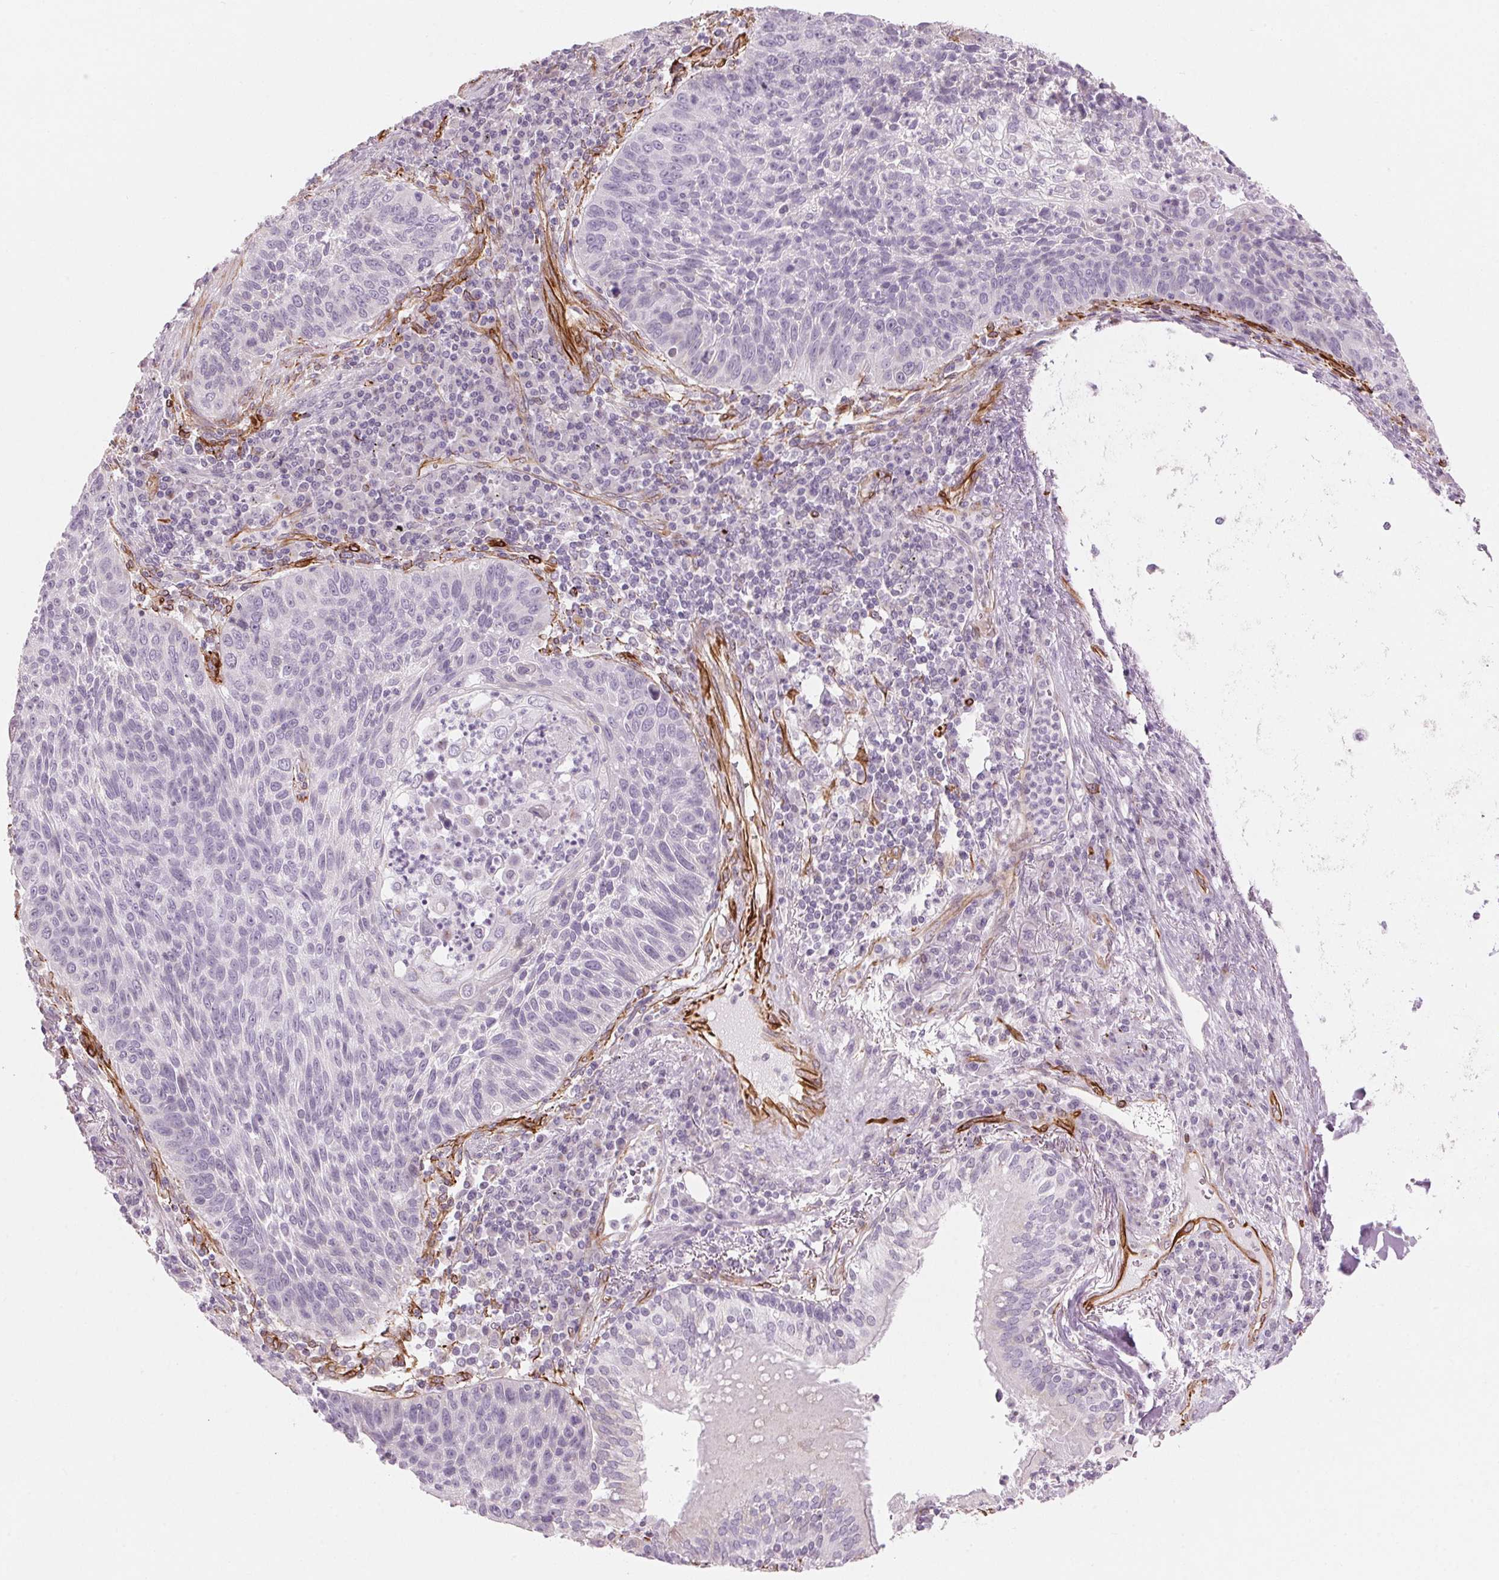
{"staining": {"intensity": "negative", "quantity": "none", "location": "none"}, "tissue": "lung cancer", "cell_type": "Tumor cells", "image_type": "cancer", "snomed": [{"axis": "morphology", "description": "Squamous cell carcinoma, NOS"}, {"axis": "morphology", "description": "Squamous cell carcinoma, metastatic, NOS"}, {"axis": "topography", "description": "Lung"}, {"axis": "topography", "description": "Pleura, NOS"}], "caption": "Squamous cell carcinoma (lung) was stained to show a protein in brown. There is no significant expression in tumor cells.", "gene": "CLPS", "patient": {"sex": "male", "age": 72}}